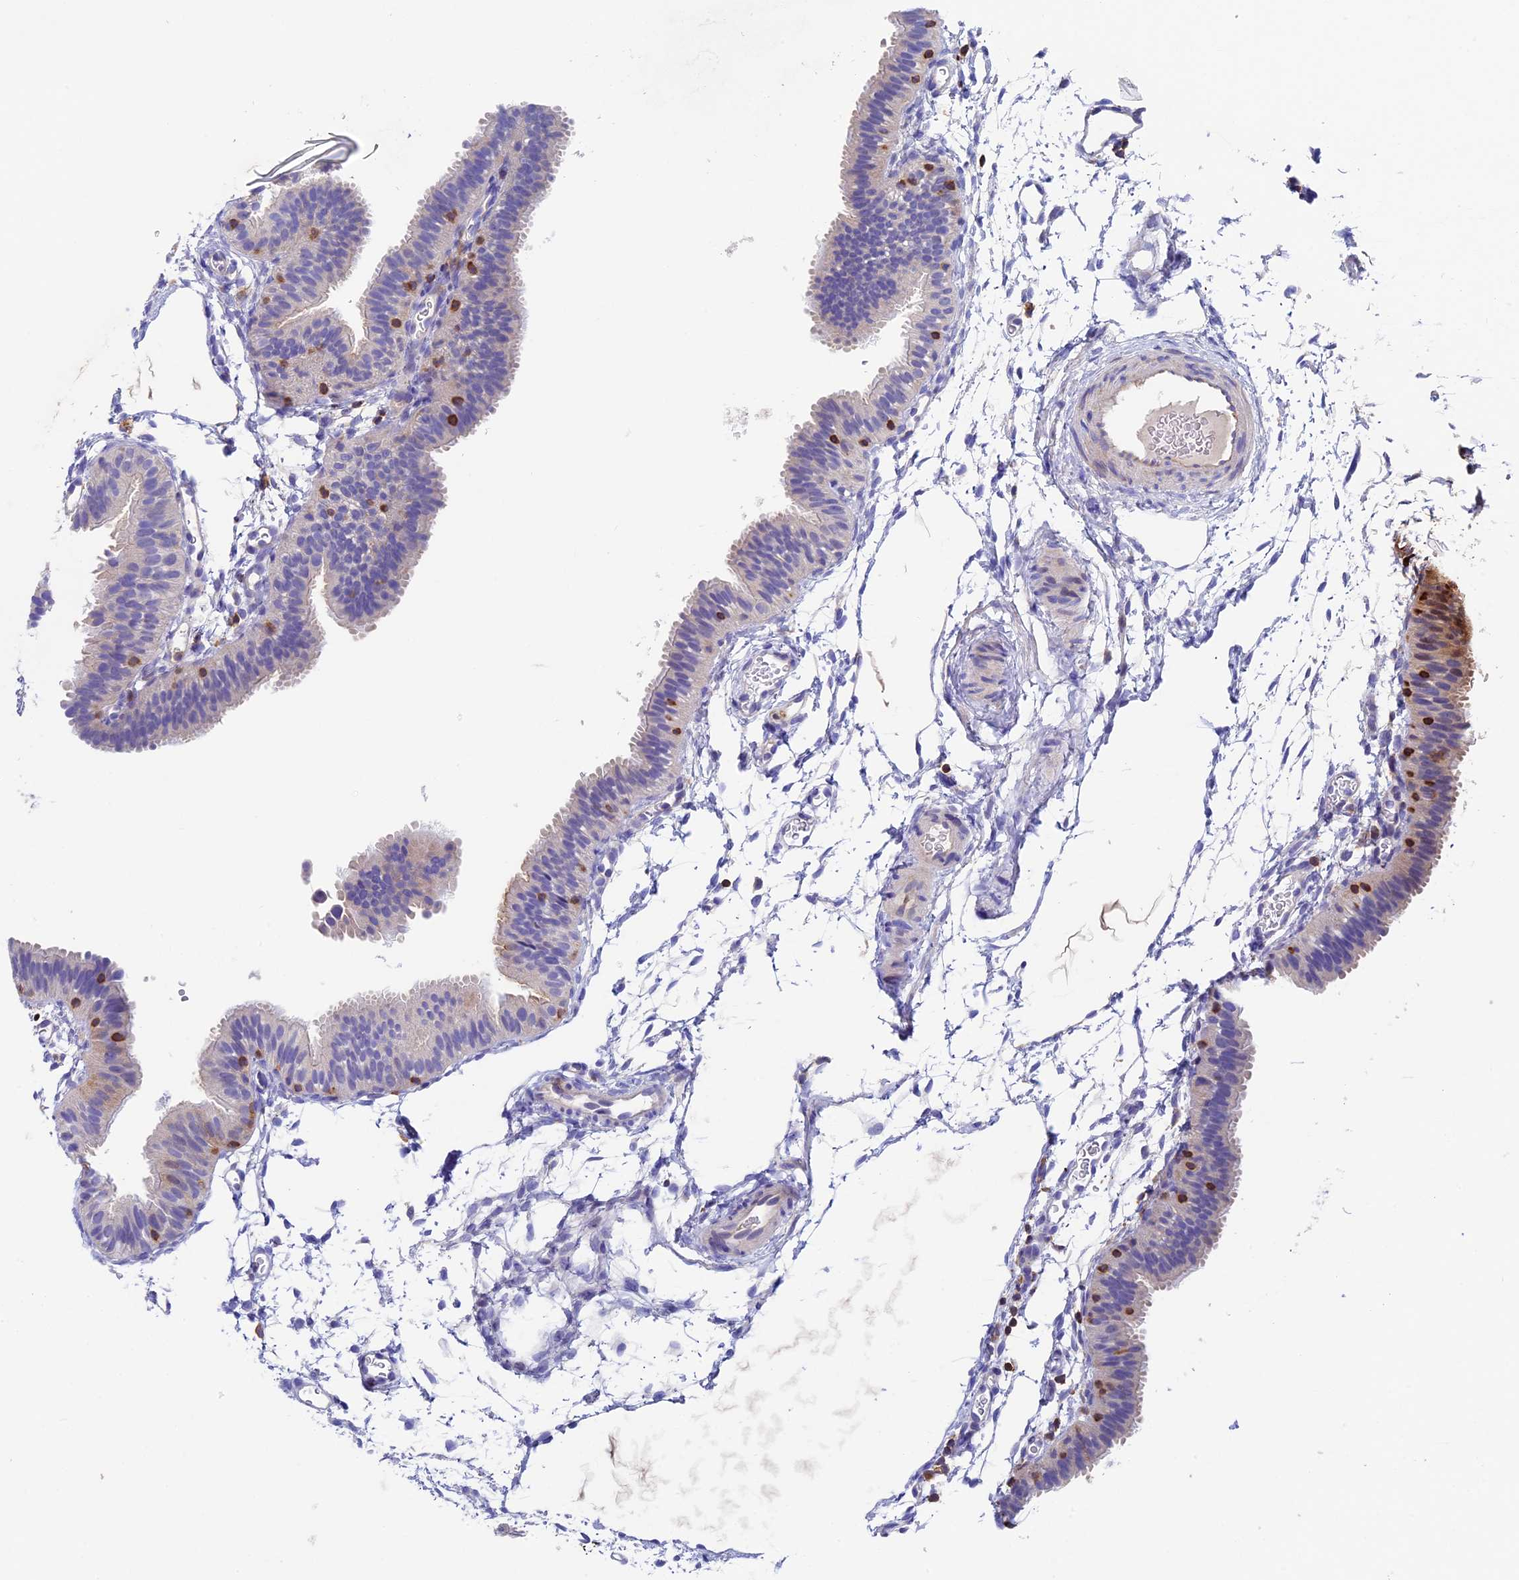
{"staining": {"intensity": "moderate", "quantity": "<25%", "location": "cytoplasmic/membranous"}, "tissue": "fallopian tube", "cell_type": "Glandular cells", "image_type": "normal", "snomed": [{"axis": "morphology", "description": "Normal tissue, NOS"}, {"axis": "topography", "description": "Fallopian tube"}], "caption": "A low amount of moderate cytoplasmic/membranous positivity is seen in about <25% of glandular cells in benign fallopian tube.", "gene": "ADAT1", "patient": {"sex": "female", "age": 35}}